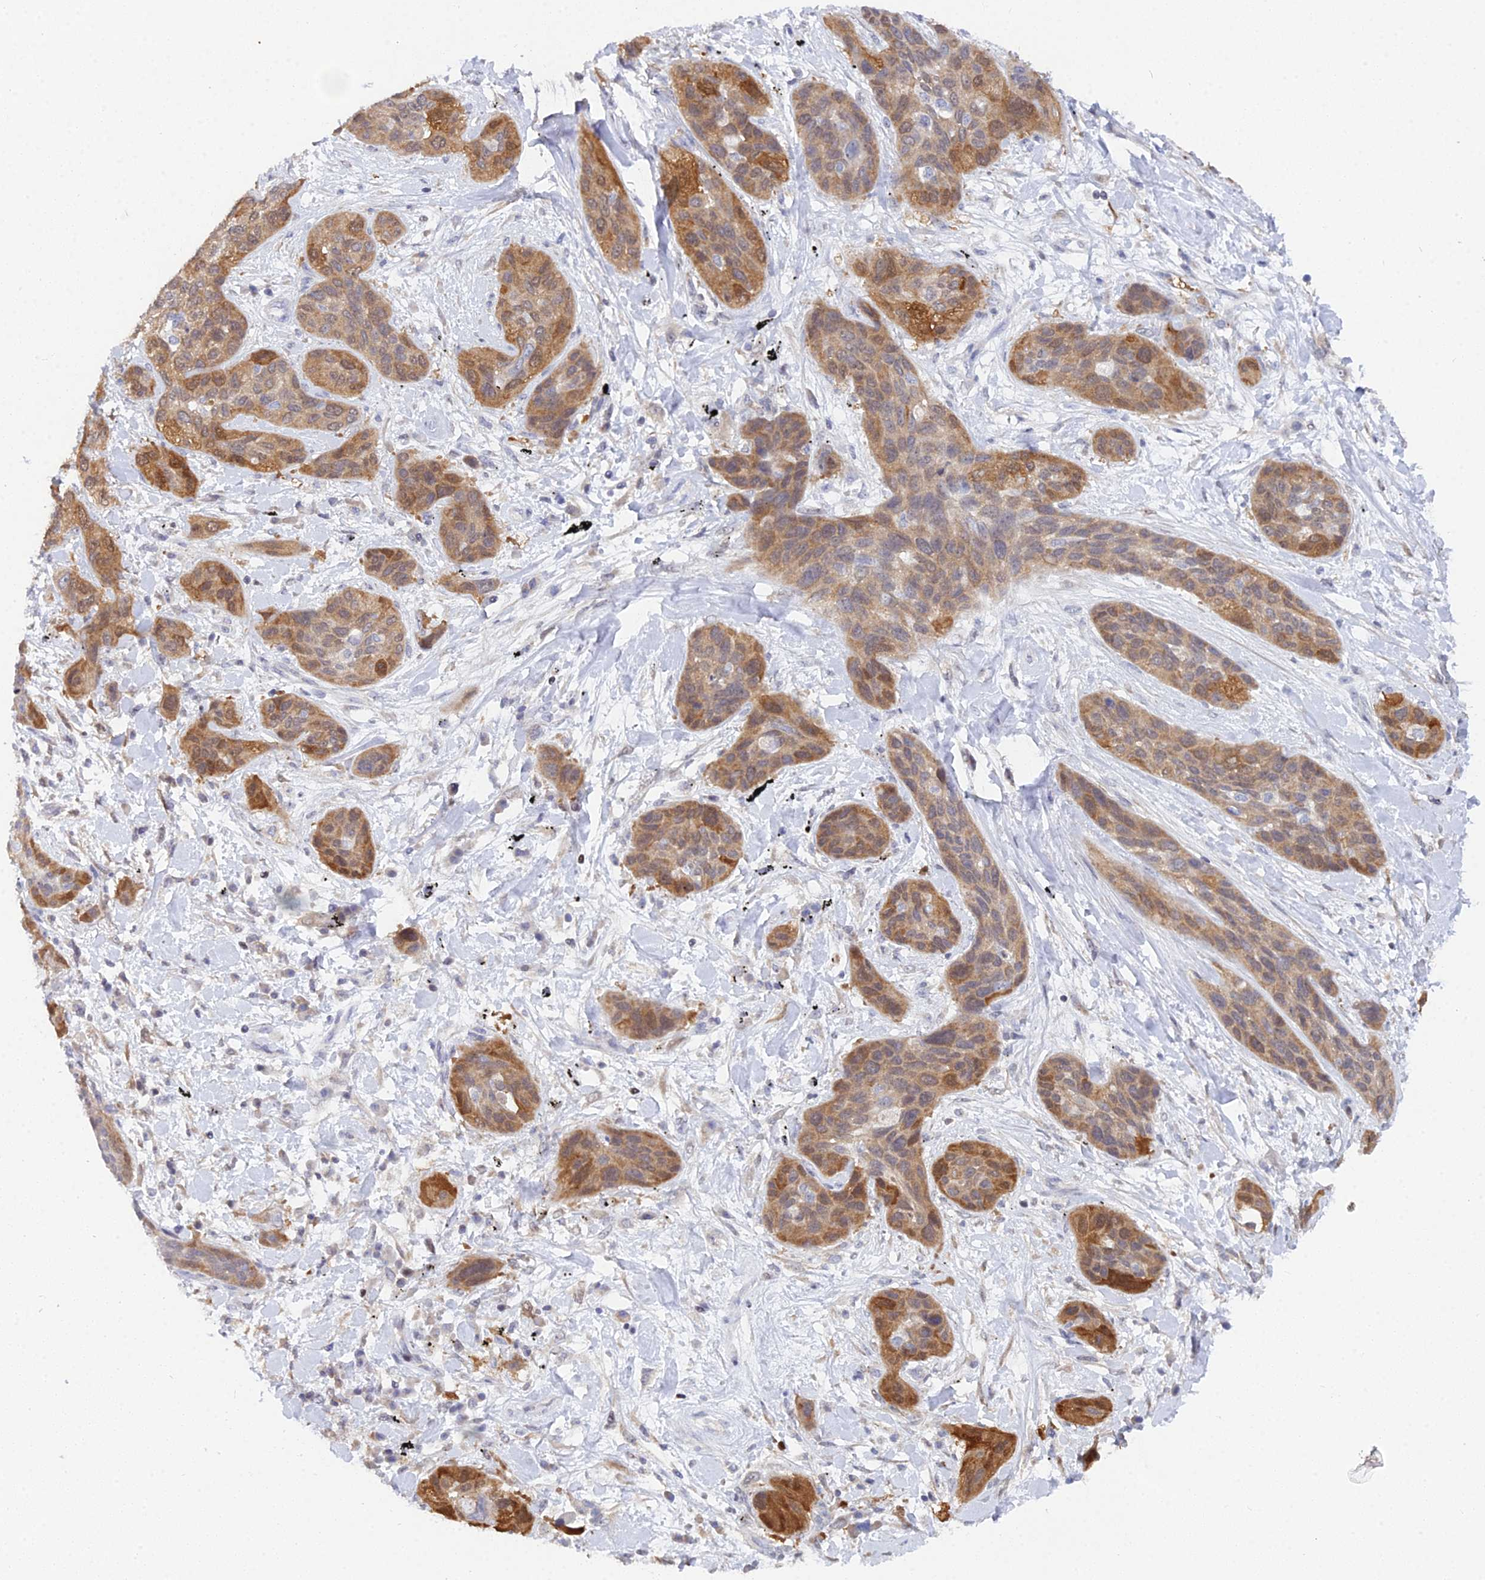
{"staining": {"intensity": "moderate", "quantity": ">75%", "location": "cytoplasmic/membranous"}, "tissue": "lung cancer", "cell_type": "Tumor cells", "image_type": "cancer", "snomed": [{"axis": "morphology", "description": "Squamous cell carcinoma, NOS"}, {"axis": "topography", "description": "Lung"}], "caption": "Moderate cytoplasmic/membranous positivity for a protein is seen in approximately >75% of tumor cells of lung cancer using IHC.", "gene": "ELOA2", "patient": {"sex": "female", "age": 70}}